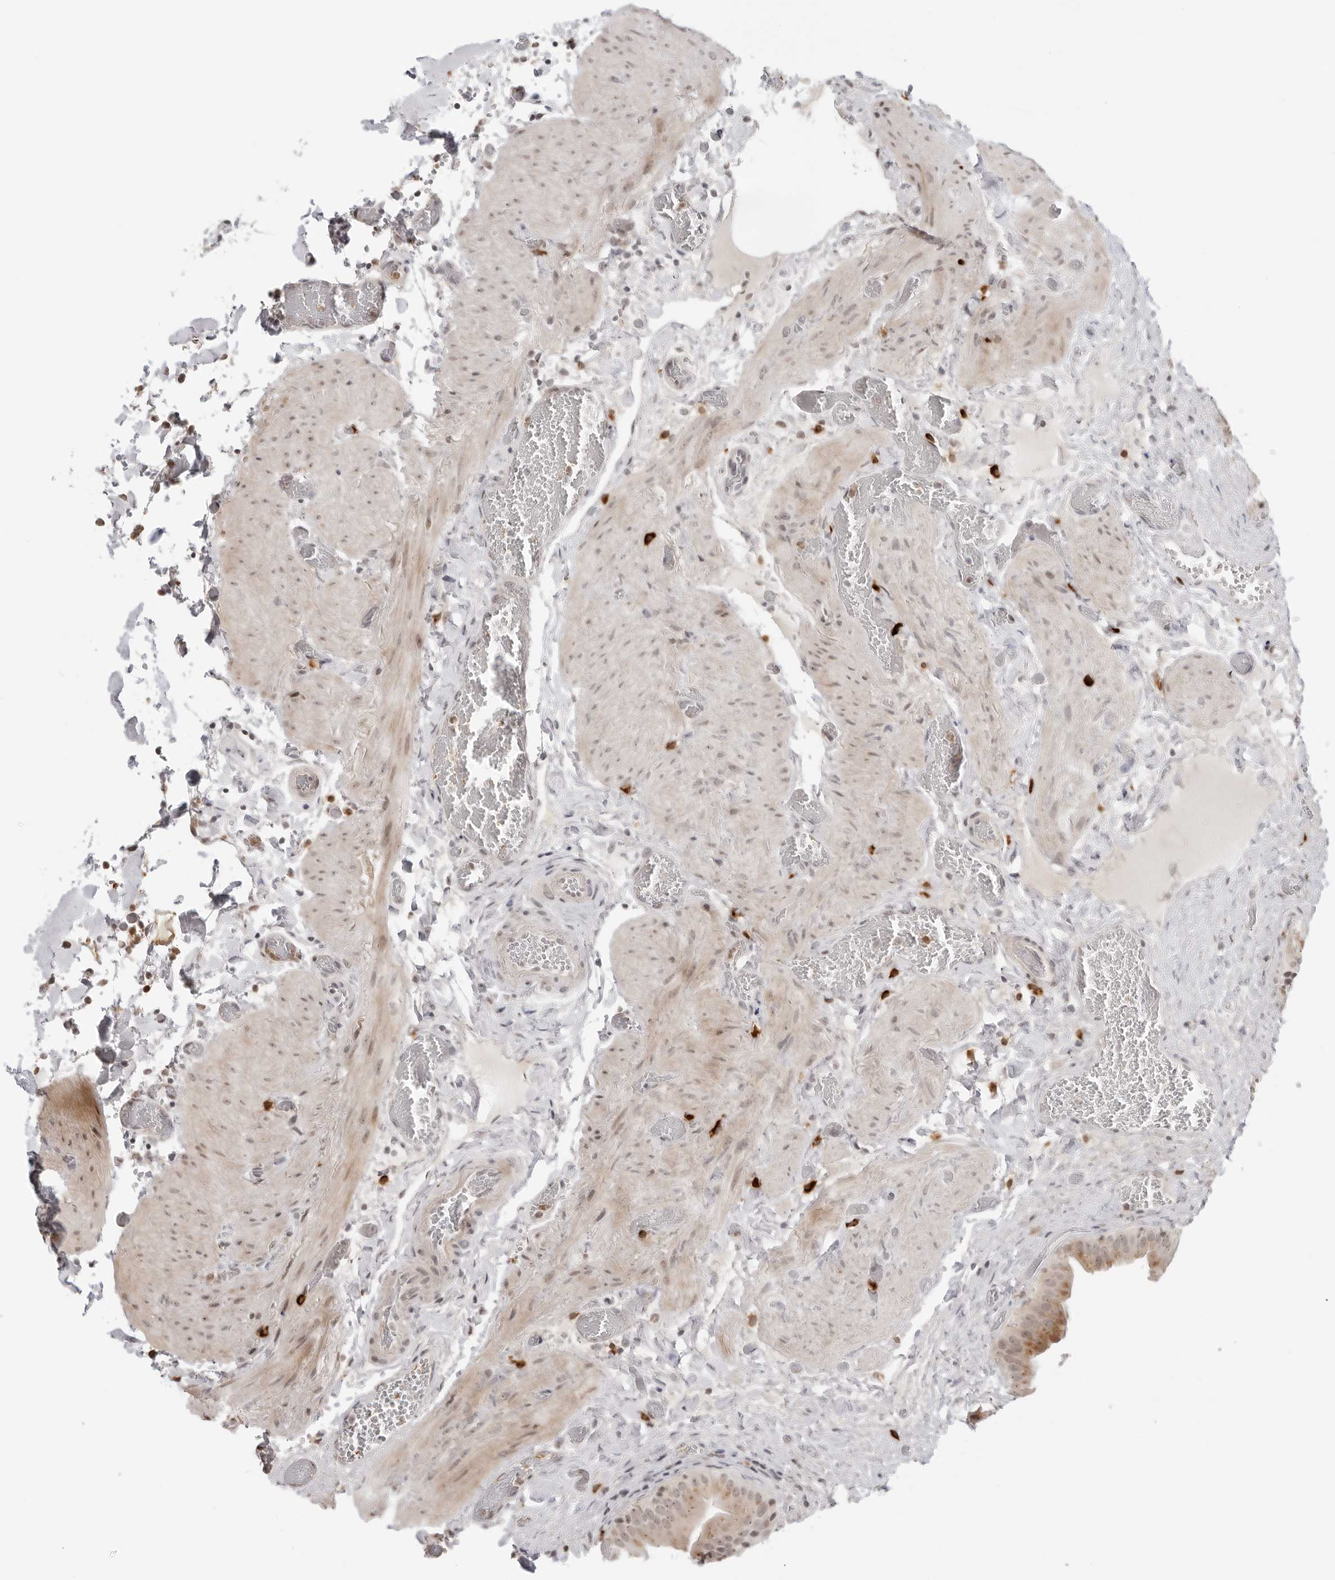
{"staining": {"intensity": "moderate", "quantity": ">75%", "location": "cytoplasmic/membranous,nuclear"}, "tissue": "gallbladder", "cell_type": "Glandular cells", "image_type": "normal", "snomed": [{"axis": "morphology", "description": "Normal tissue, NOS"}, {"axis": "topography", "description": "Gallbladder"}], "caption": "A photomicrograph of gallbladder stained for a protein exhibits moderate cytoplasmic/membranous,nuclear brown staining in glandular cells. (brown staining indicates protein expression, while blue staining denotes nuclei).", "gene": "SUGCT", "patient": {"sex": "female", "age": 64}}